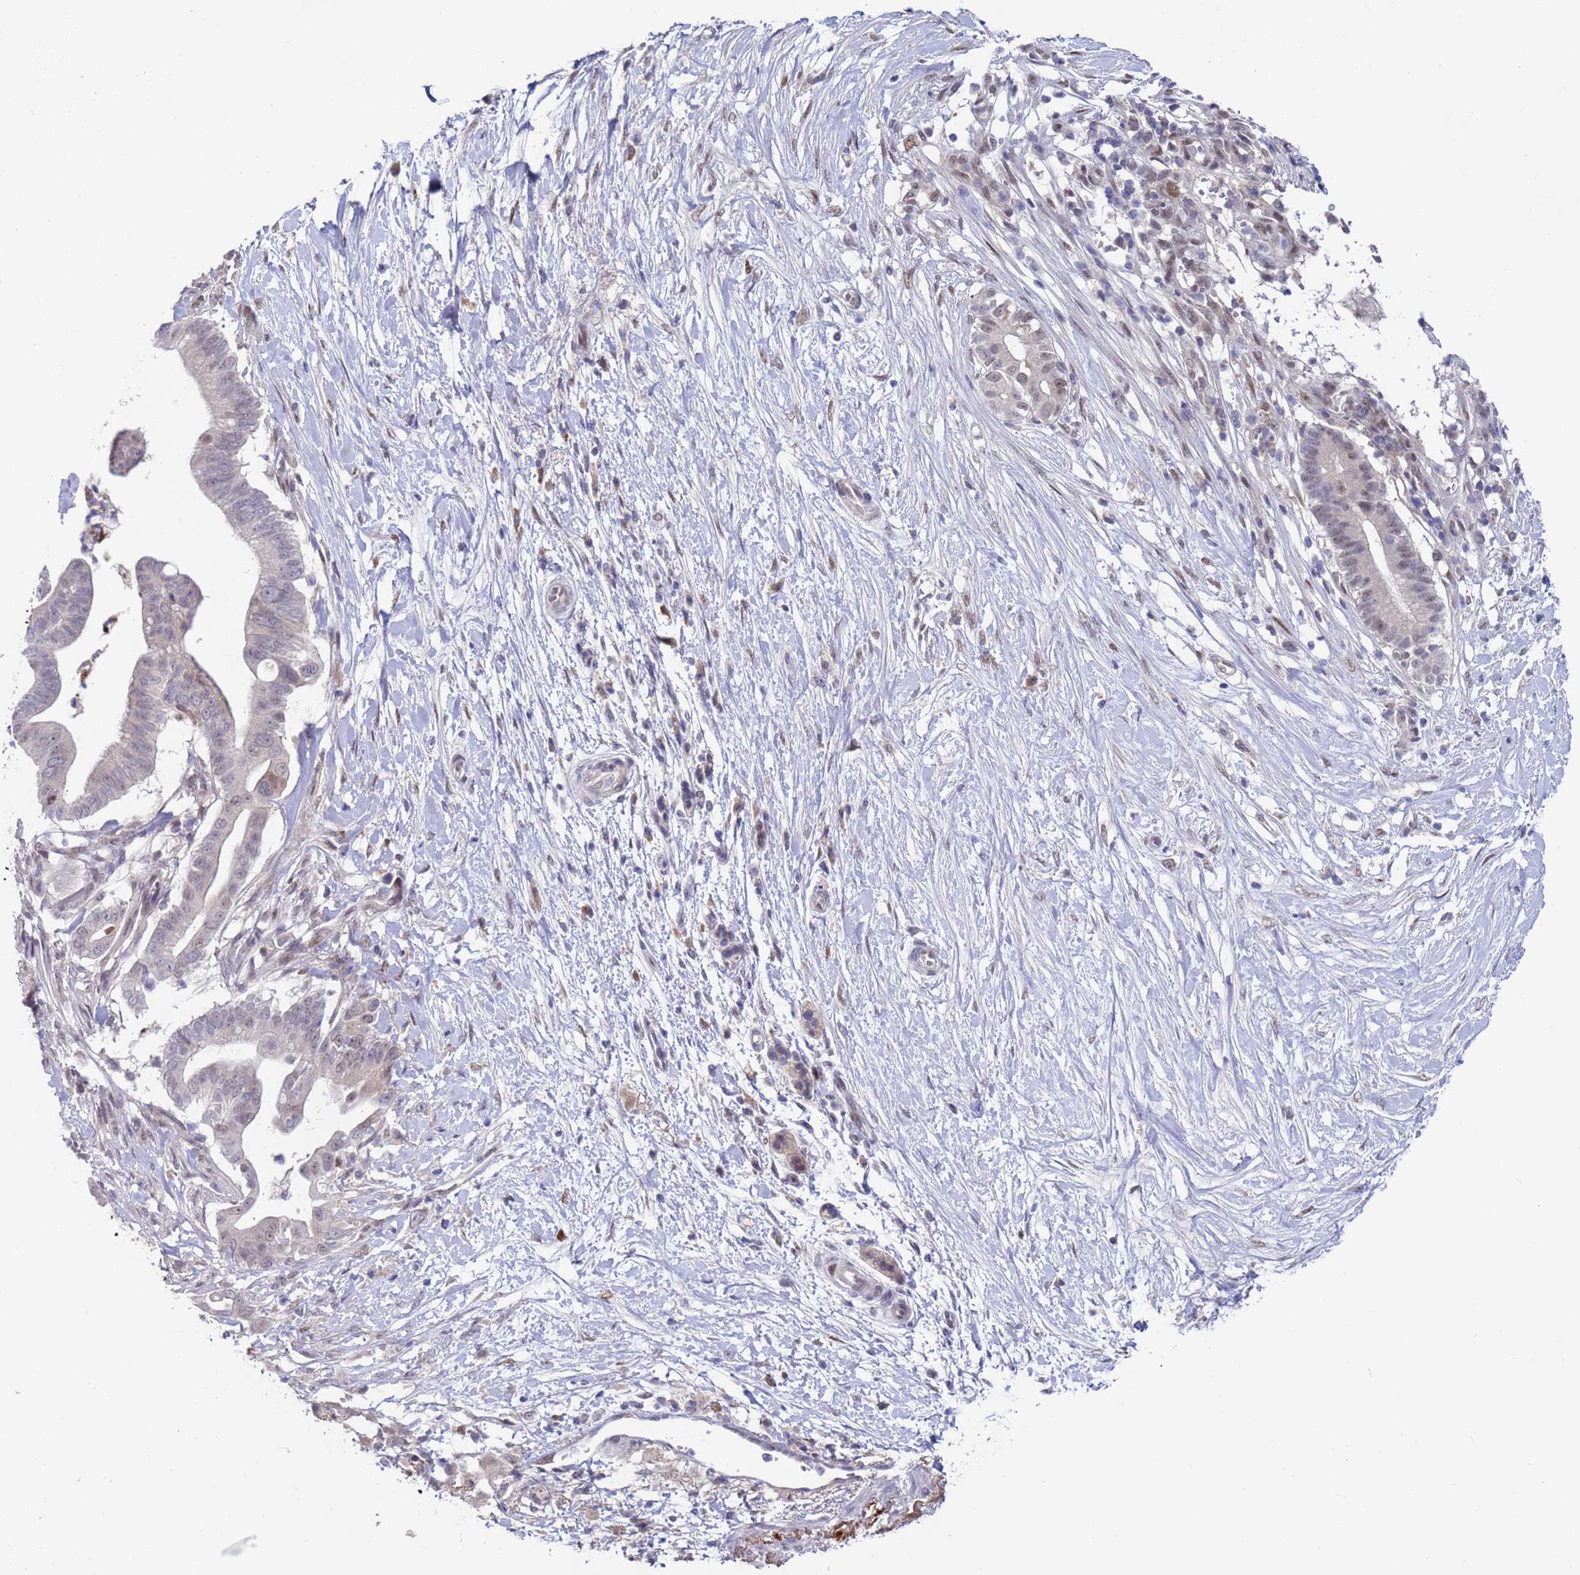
{"staining": {"intensity": "weak", "quantity": "25%-75%", "location": "nuclear"}, "tissue": "pancreatic cancer", "cell_type": "Tumor cells", "image_type": "cancer", "snomed": [{"axis": "morphology", "description": "Adenocarcinoma, NOS"}, {"axis": "topography", "description": "Pancreas"}], "caption": "This is an image of immunohistochemistry staining of pancreatic adenocarcinoma, which shows weak expression in the nuclear of tumor cells.", "gene": "FBXO27", "patient": {"sex": "male", "age": 68}}